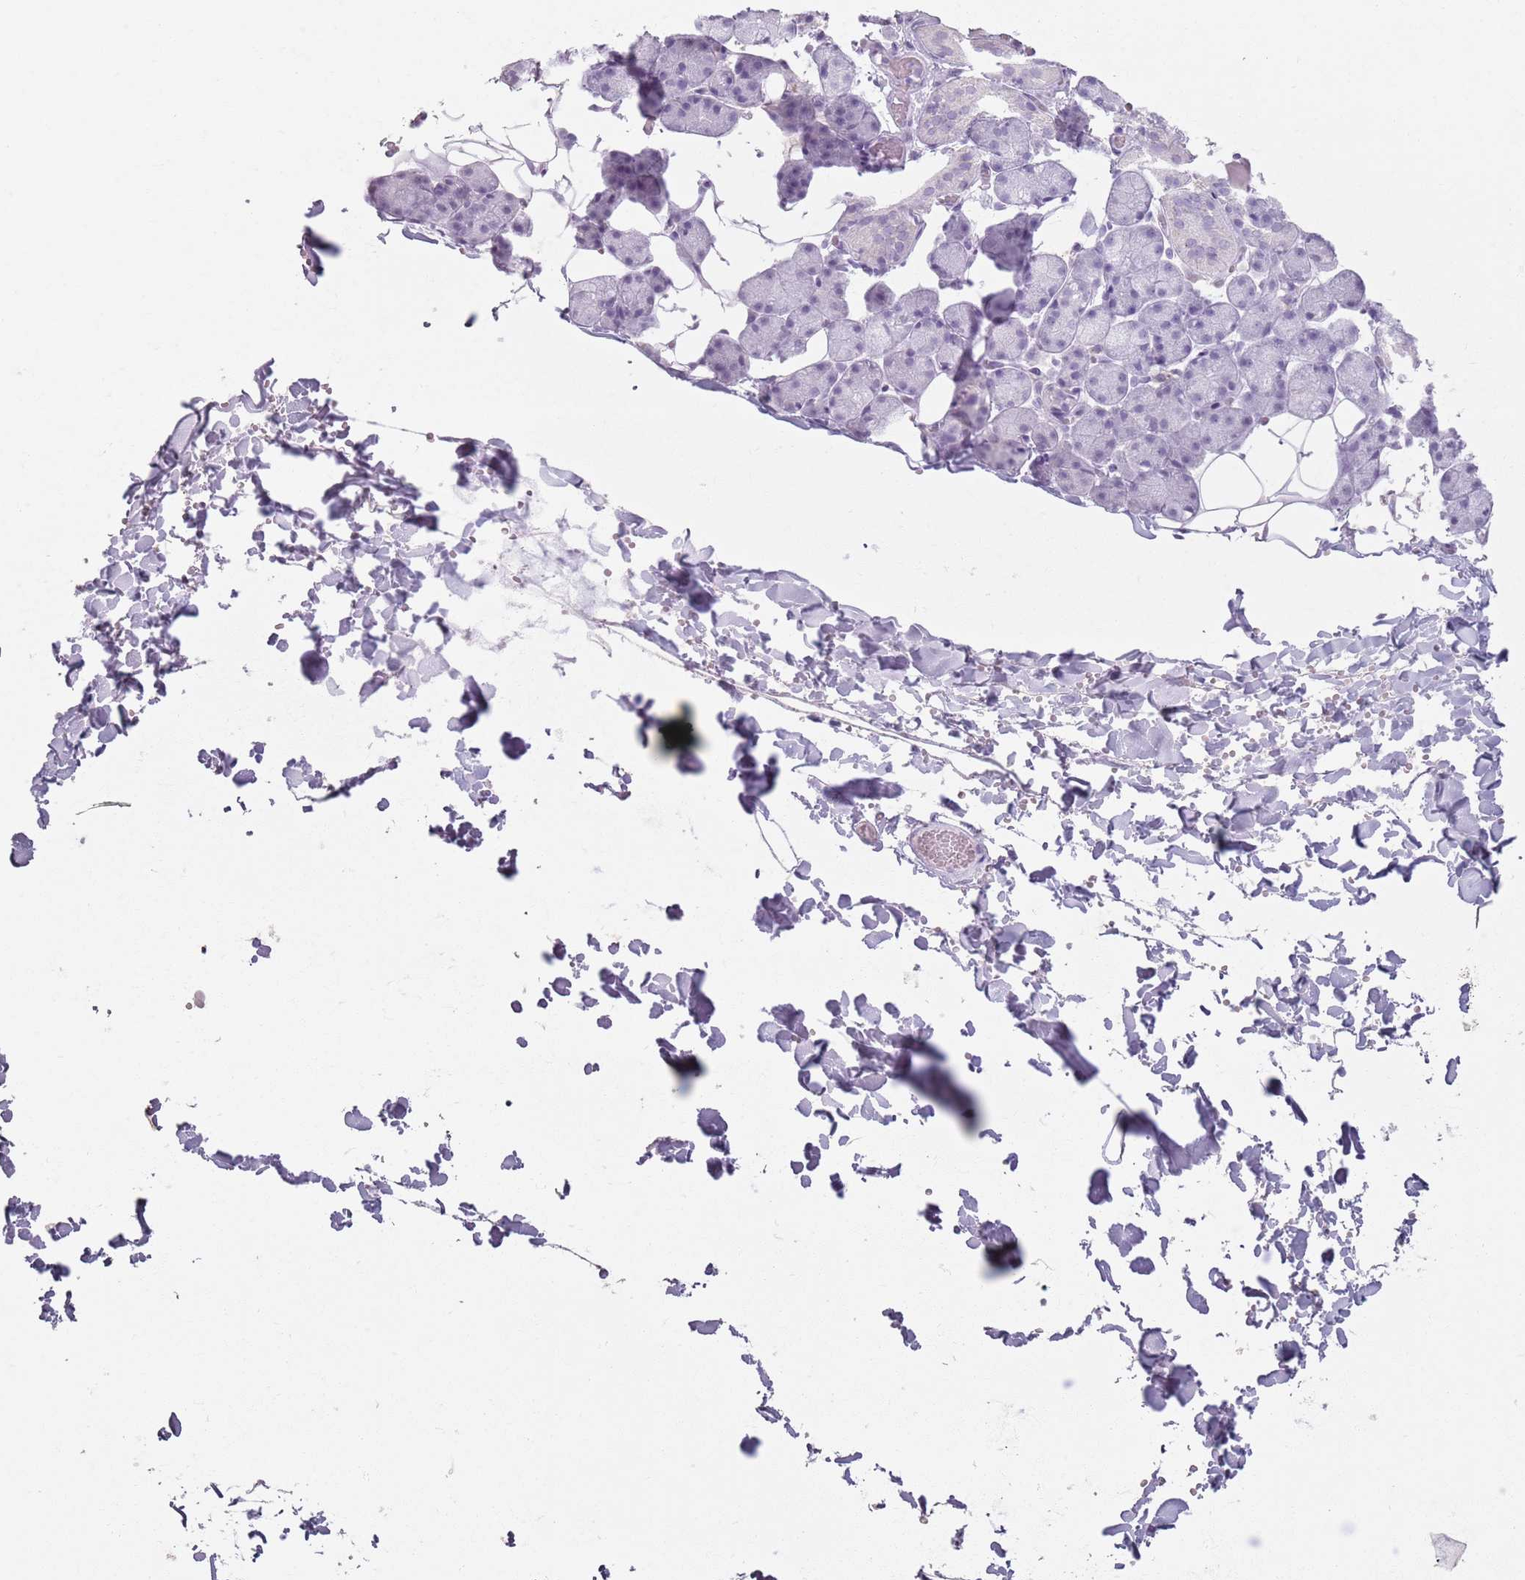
{"staining": {"intensity": "negative", "quantity": "none", "location": "none"}, "tissue": "salivary gland", "cell_type": "Glandular cells", "image_type": "normal", "snomed": [{"axis": "morphology", "description": "Normal tissue, NOS"}, {"axis": "topography", "description": "Salivary gland"}], "caption": "Immunohistochemistry micrograph of normal salivary gland stained for a protein (brown), which reveals no staining in glandular cells. Nuclei are stained in blue.", "gene": "GDPGP1", "patient": {"sex": "female", "age": 33}}